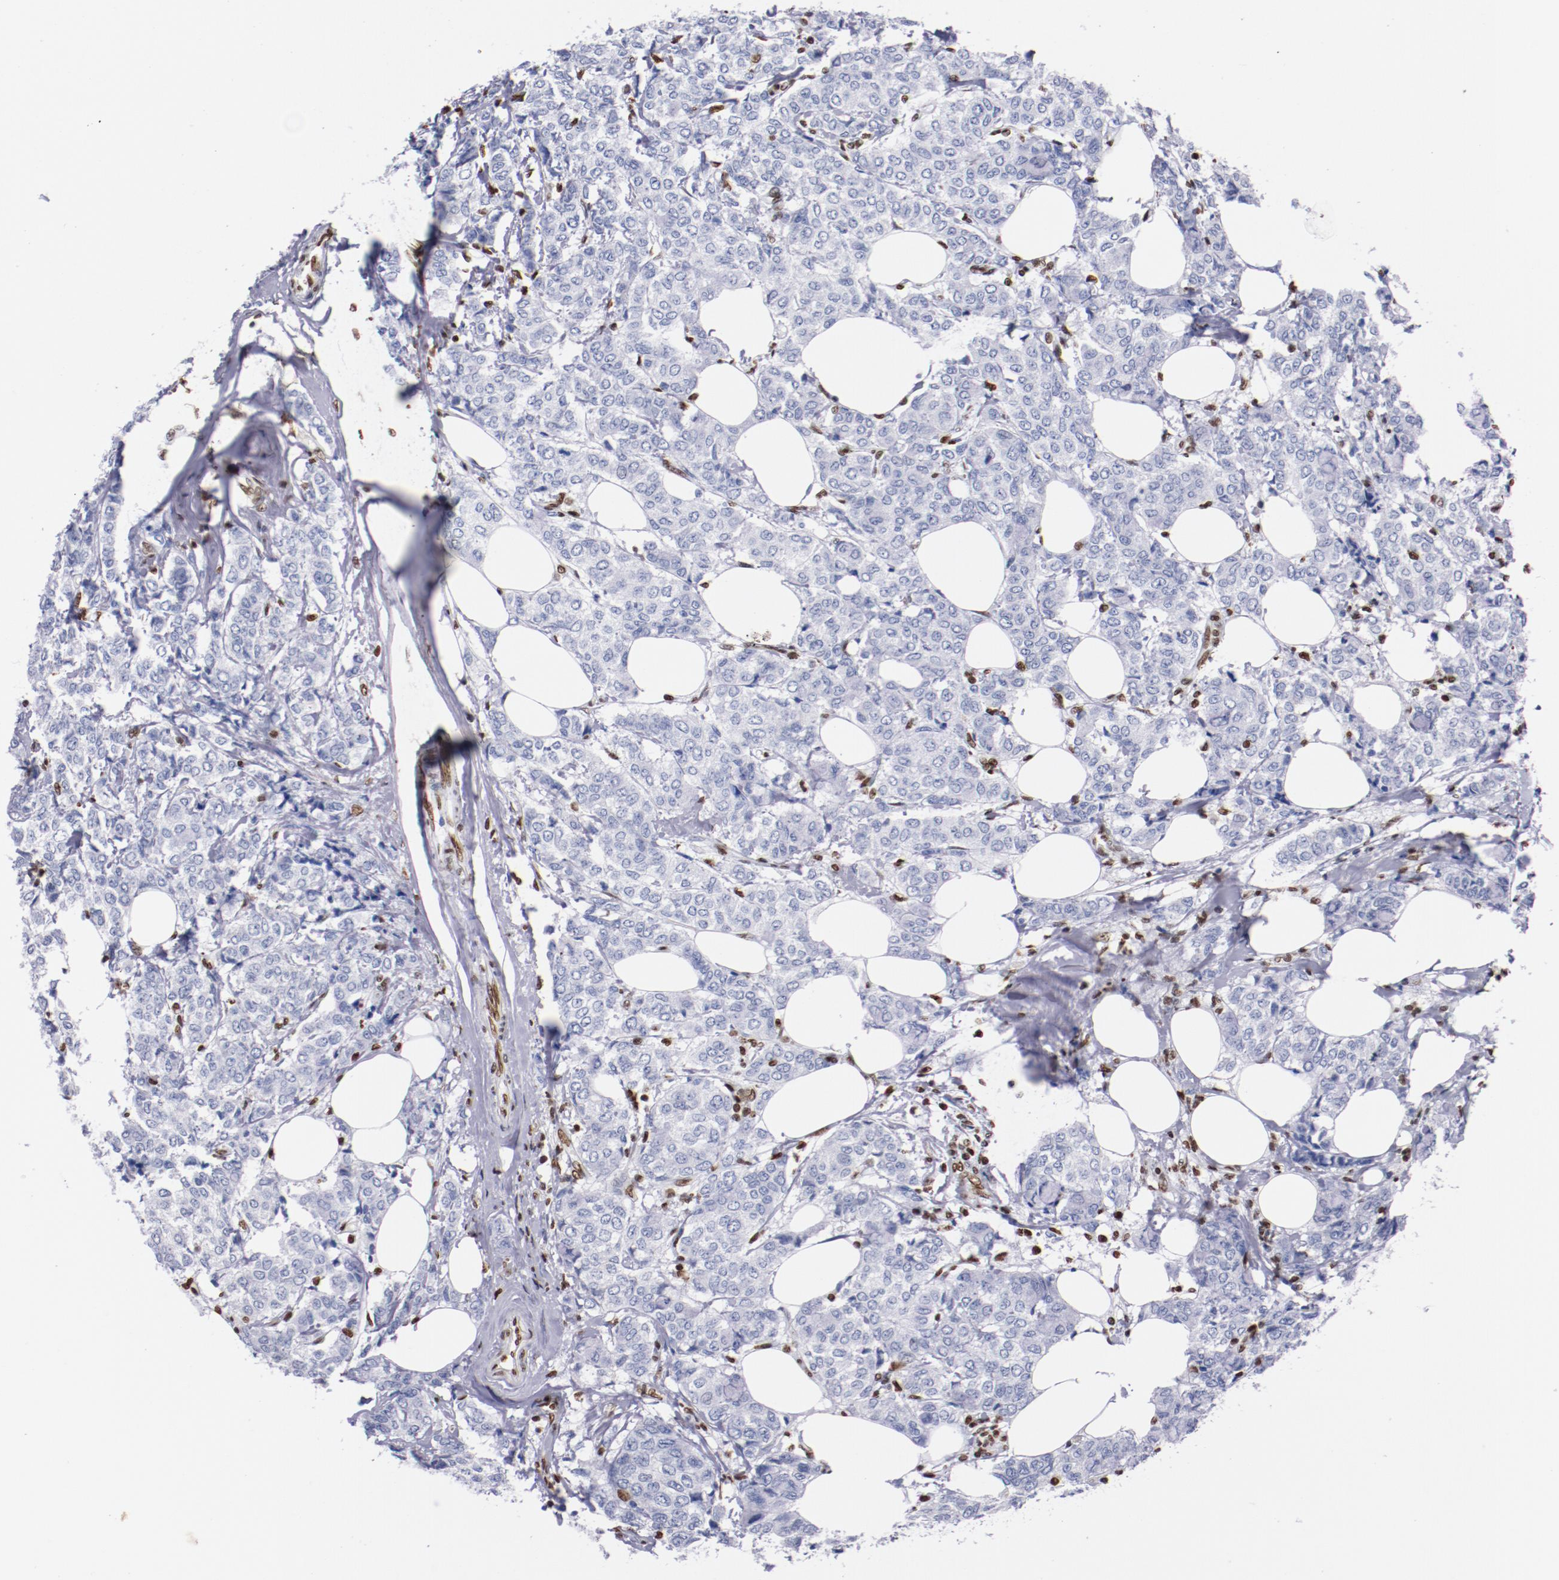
{"staining": {"intensity": "negative", "quantity": "none", "location": "none"}, "tissue": "breast cancer", "cell_type": "Tumor cells", "image_type": "cancer", "snomed": [{"axis": "morphology", "description": "Lobular carcinoma"}, {"axis": "topography", "description": "Breast"}], "caption": "Breast lobular carcinoma stained for a protein using immunohistochemistry (IHC) shows no positivity tumor cells.", "gene": "IFI16", "patient": {"sex": "female", "age": 60}}